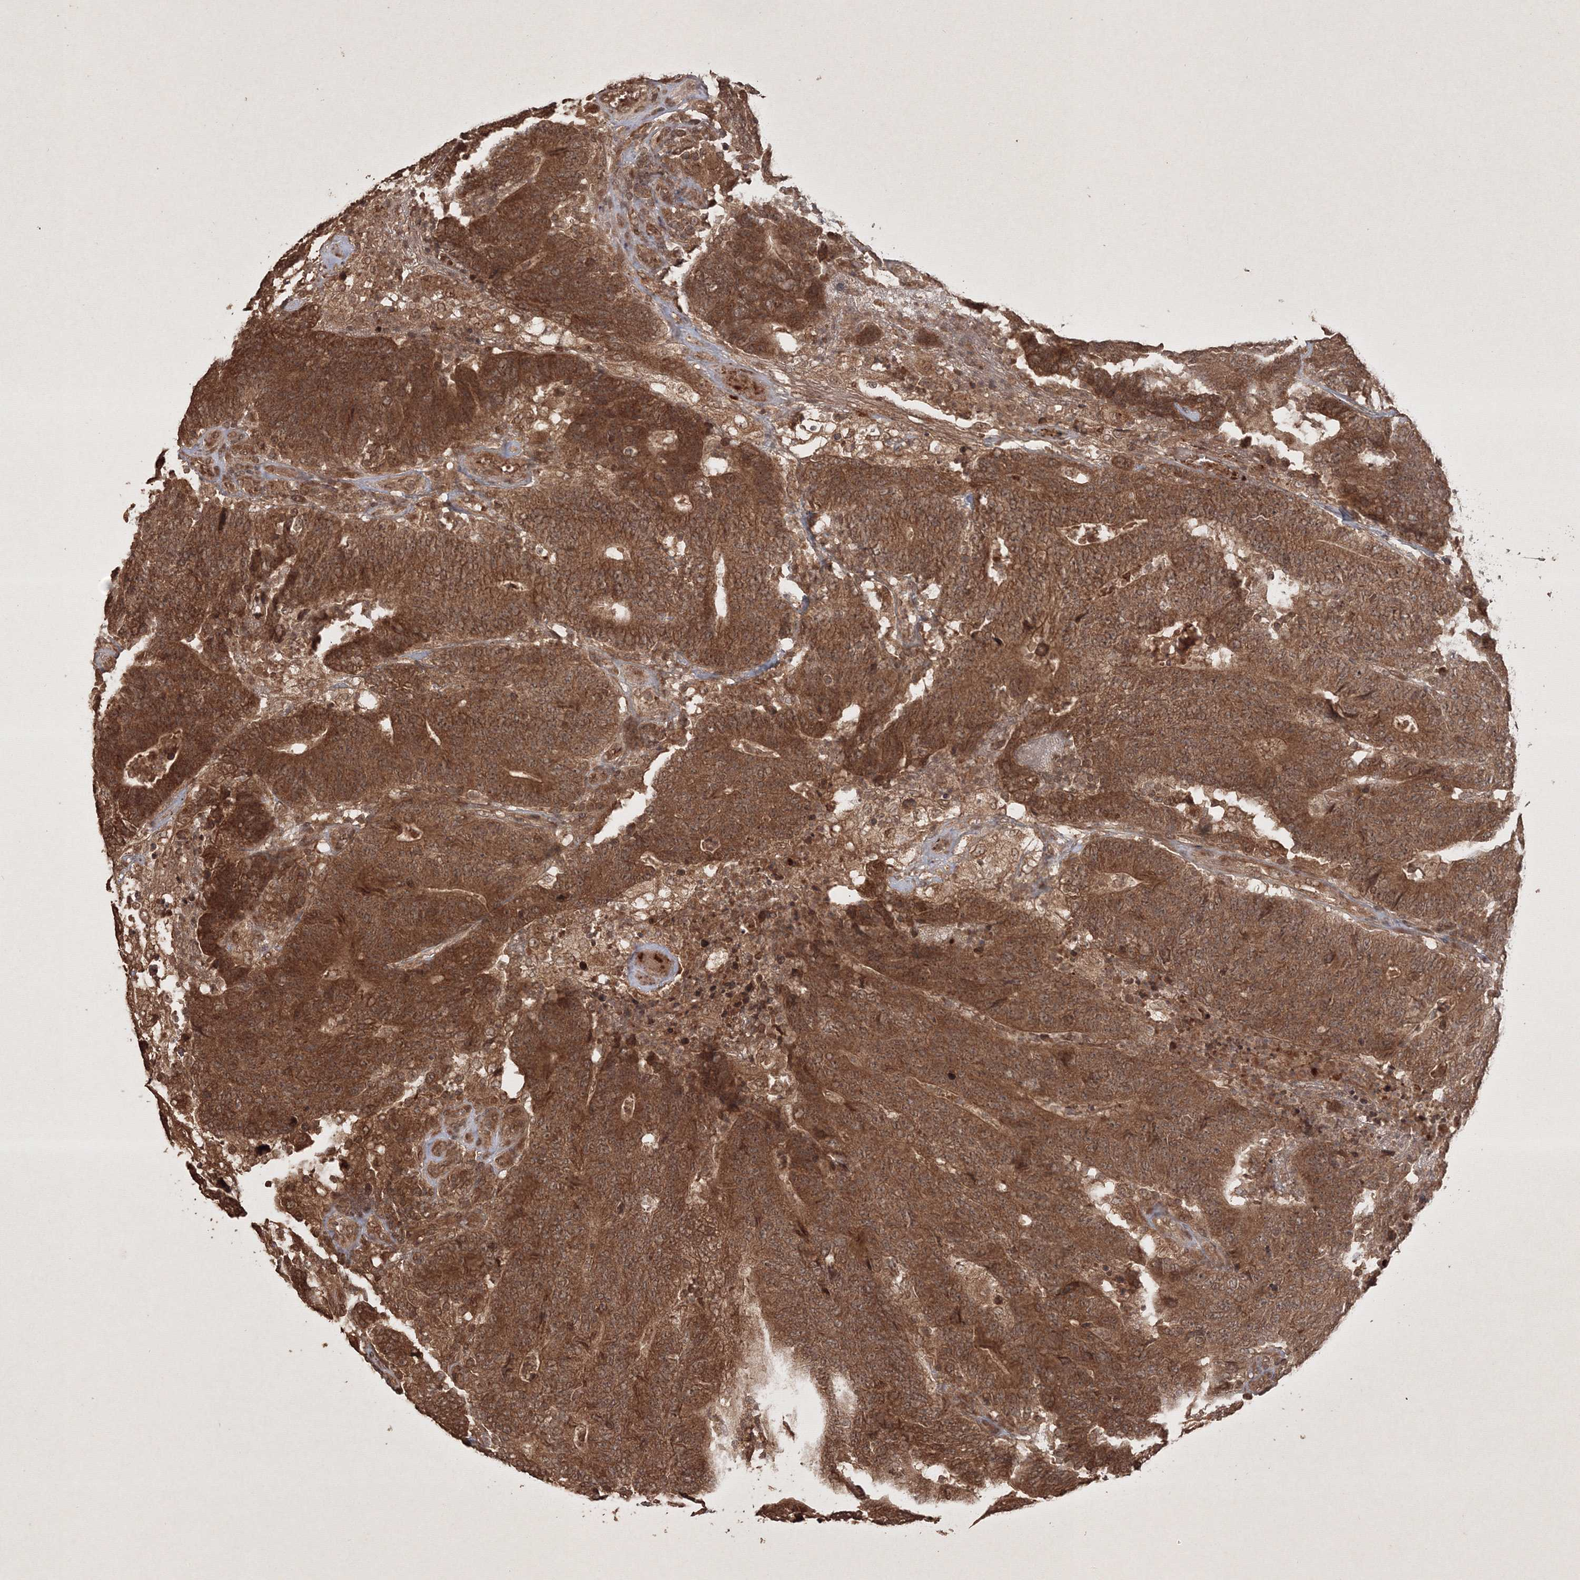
{"staining": {"intensity": "moderate", "quantity": ">75%", "location": "cytoplasmic/membranous,nuclear"}, "tissue": "colorectal cancer", "cell_type": "Tumor cells", "image_type": "cancer", "snomed": [{"axis": "morphology", "description": "Normal tissue, NOS"}, {"axis": "morphology", "description": "Adenocarcinoma, NOS"}, {"axis": "topography", "description": "Colon"}], "caption": "An immunohistochemistry (IHC) image of tumor tissue is shown. Protein staining in brown highlights moderate cytoplasmic/membranous and nuclear positivity in adenocarcinoma (colorectal) within tumor cells.", "gene": "PELI3", "patient": {"sex": "female", "age": 75}}